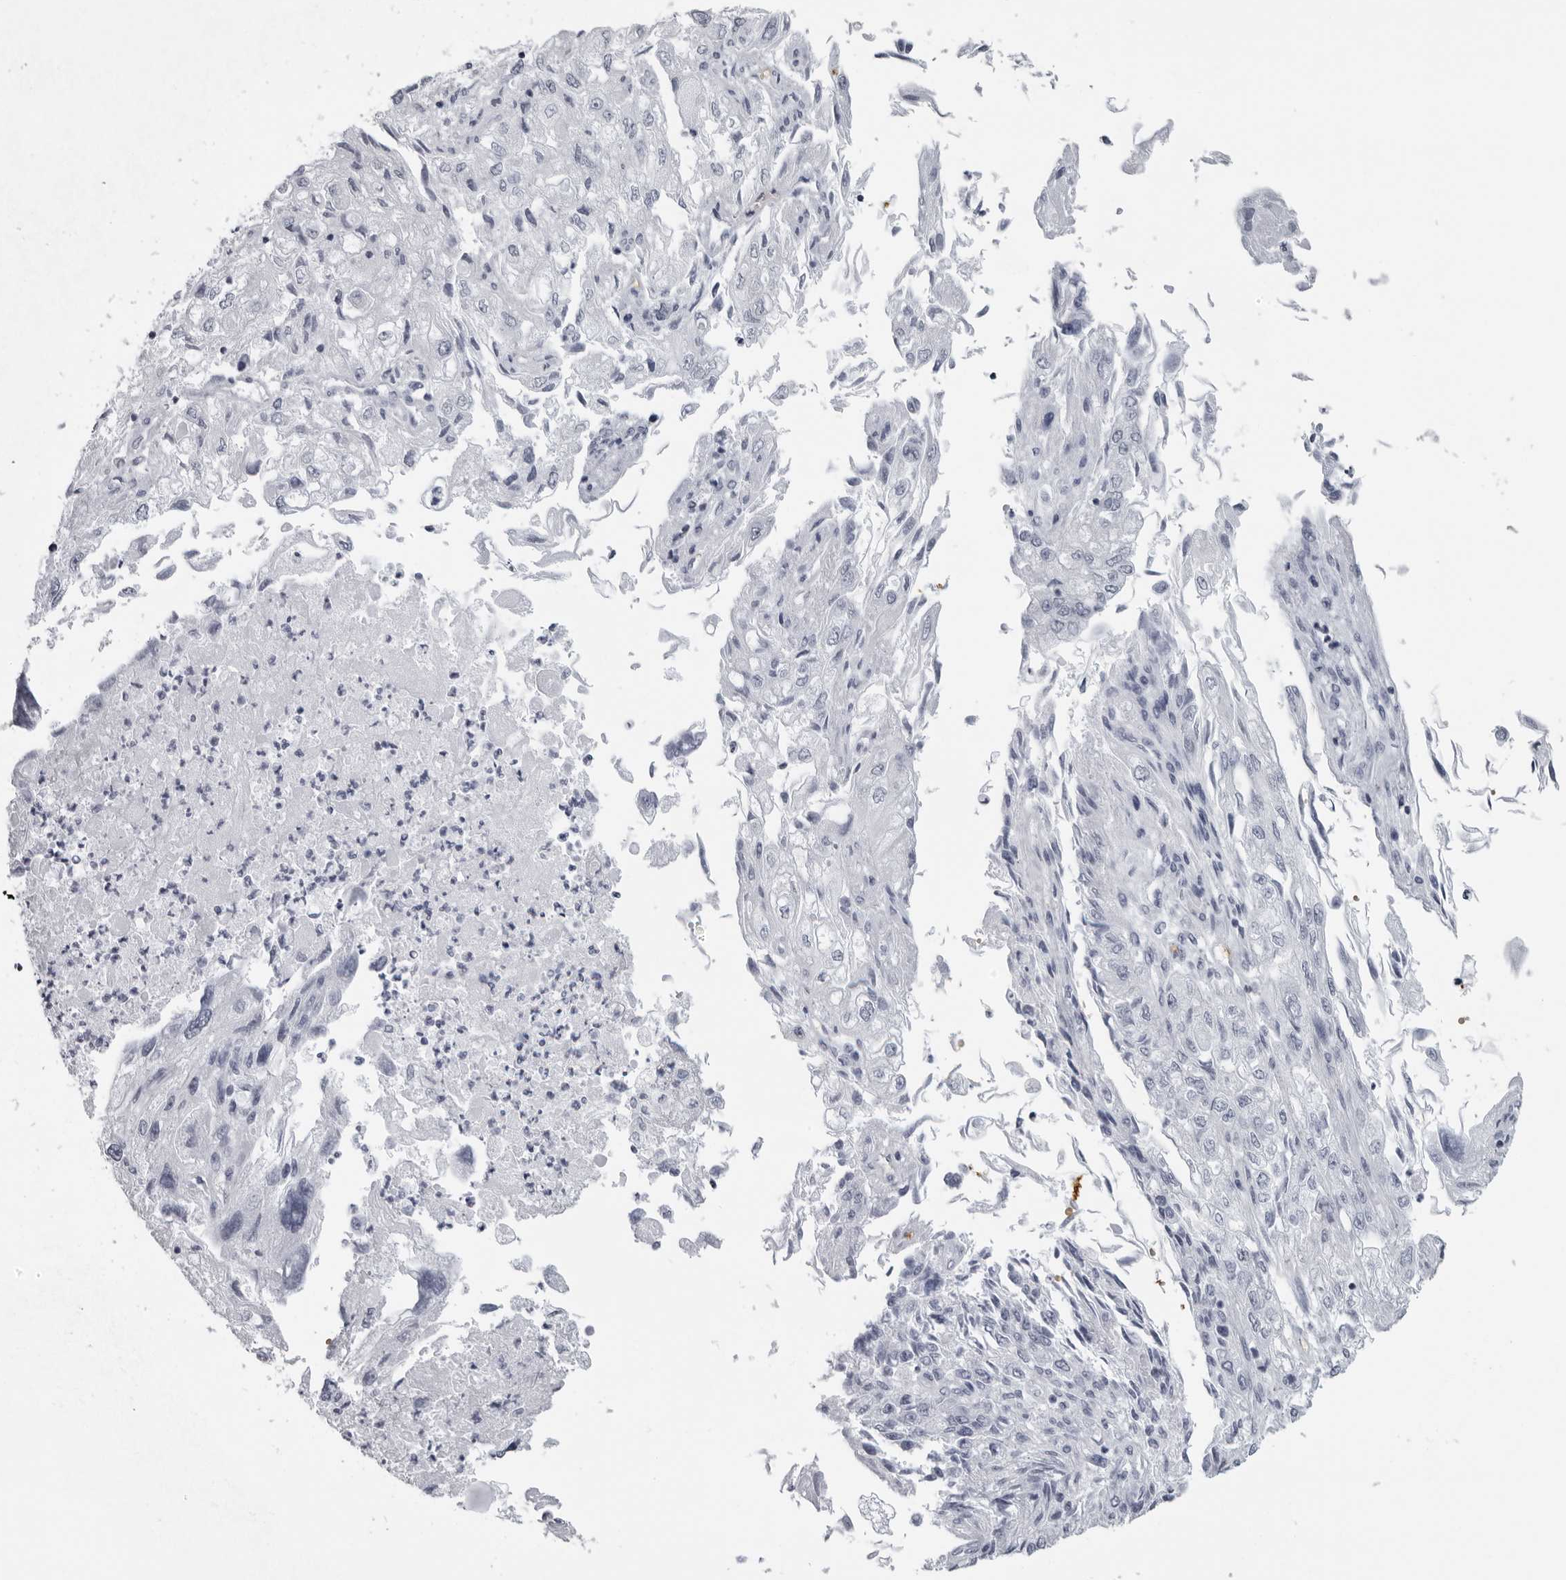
{"staining": {"intensity": "negative", "quantity": "none", "location": "none"}, "tissue": "endometrial cancer", "cell_type": "Tumor cells", "image_type": "cancer", "snomed": [{"axis": "morphology", "description": "Adenocarcinoma, NOS"}, {"axis": "topography", "description": "Endometrium"}], "caption": "Immunohistochemical staining of endometrial cancer (adenocarcinoma) reveals no significant positivity in tumor cells.", "gene": "EPB41", "patient": {"sex": "female", "age": 49}}